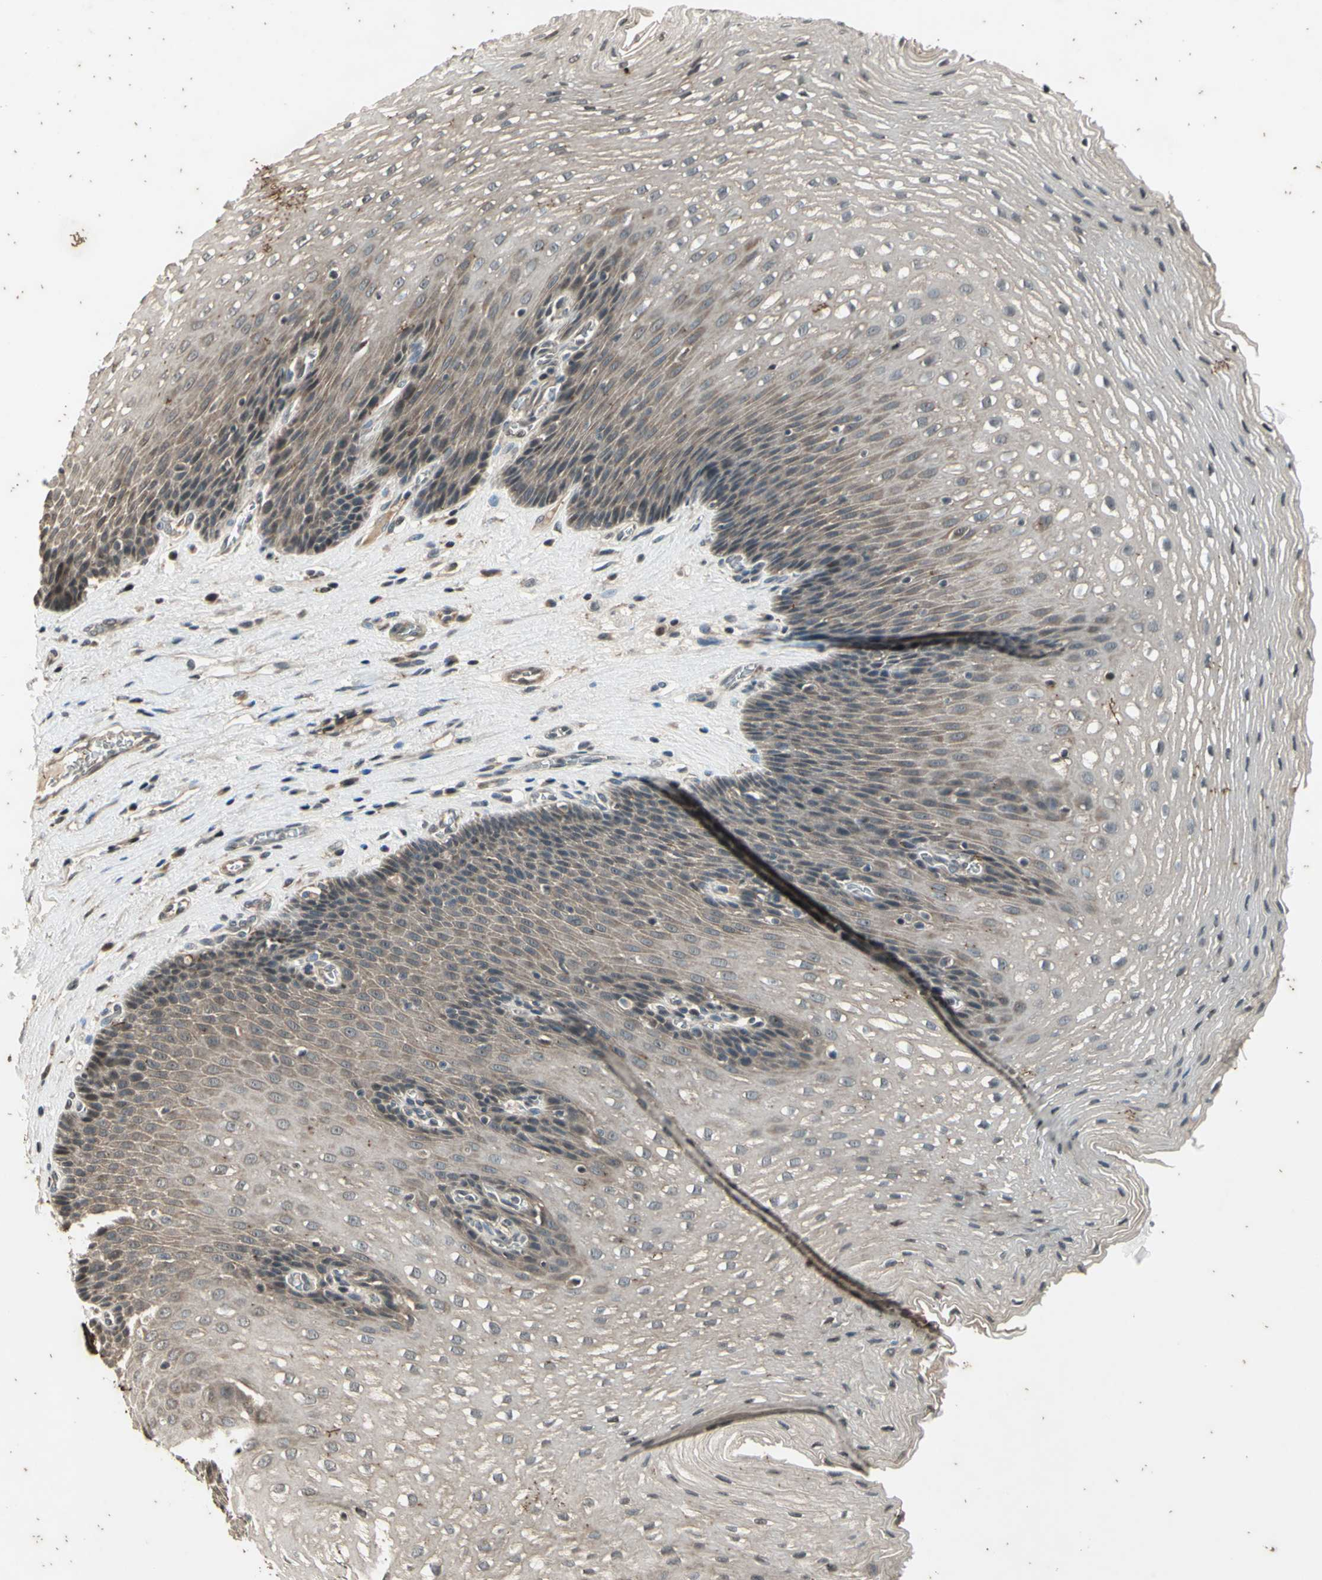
{"staining": {"intensity": "weak", "quantity": ">75%", "location": "cytoplasmic/membranous"}, "tissue": "esophagus", "cell_type": "Squamous epithelial cells", "image_type": "normal", "snomed": [{"axis": "morphology", "description": "Normal tissue, NOS"}, {"axis": "topography", "description": "Esophagus"}], "caption": "Human esophagus stained for a protein (brown) shows weak cytoplasmic/membranous positive positivity in about >75% of squamous epithelial cells.", "gene": "EFNB2", "patient": {"sex": "male", "age": 48}}